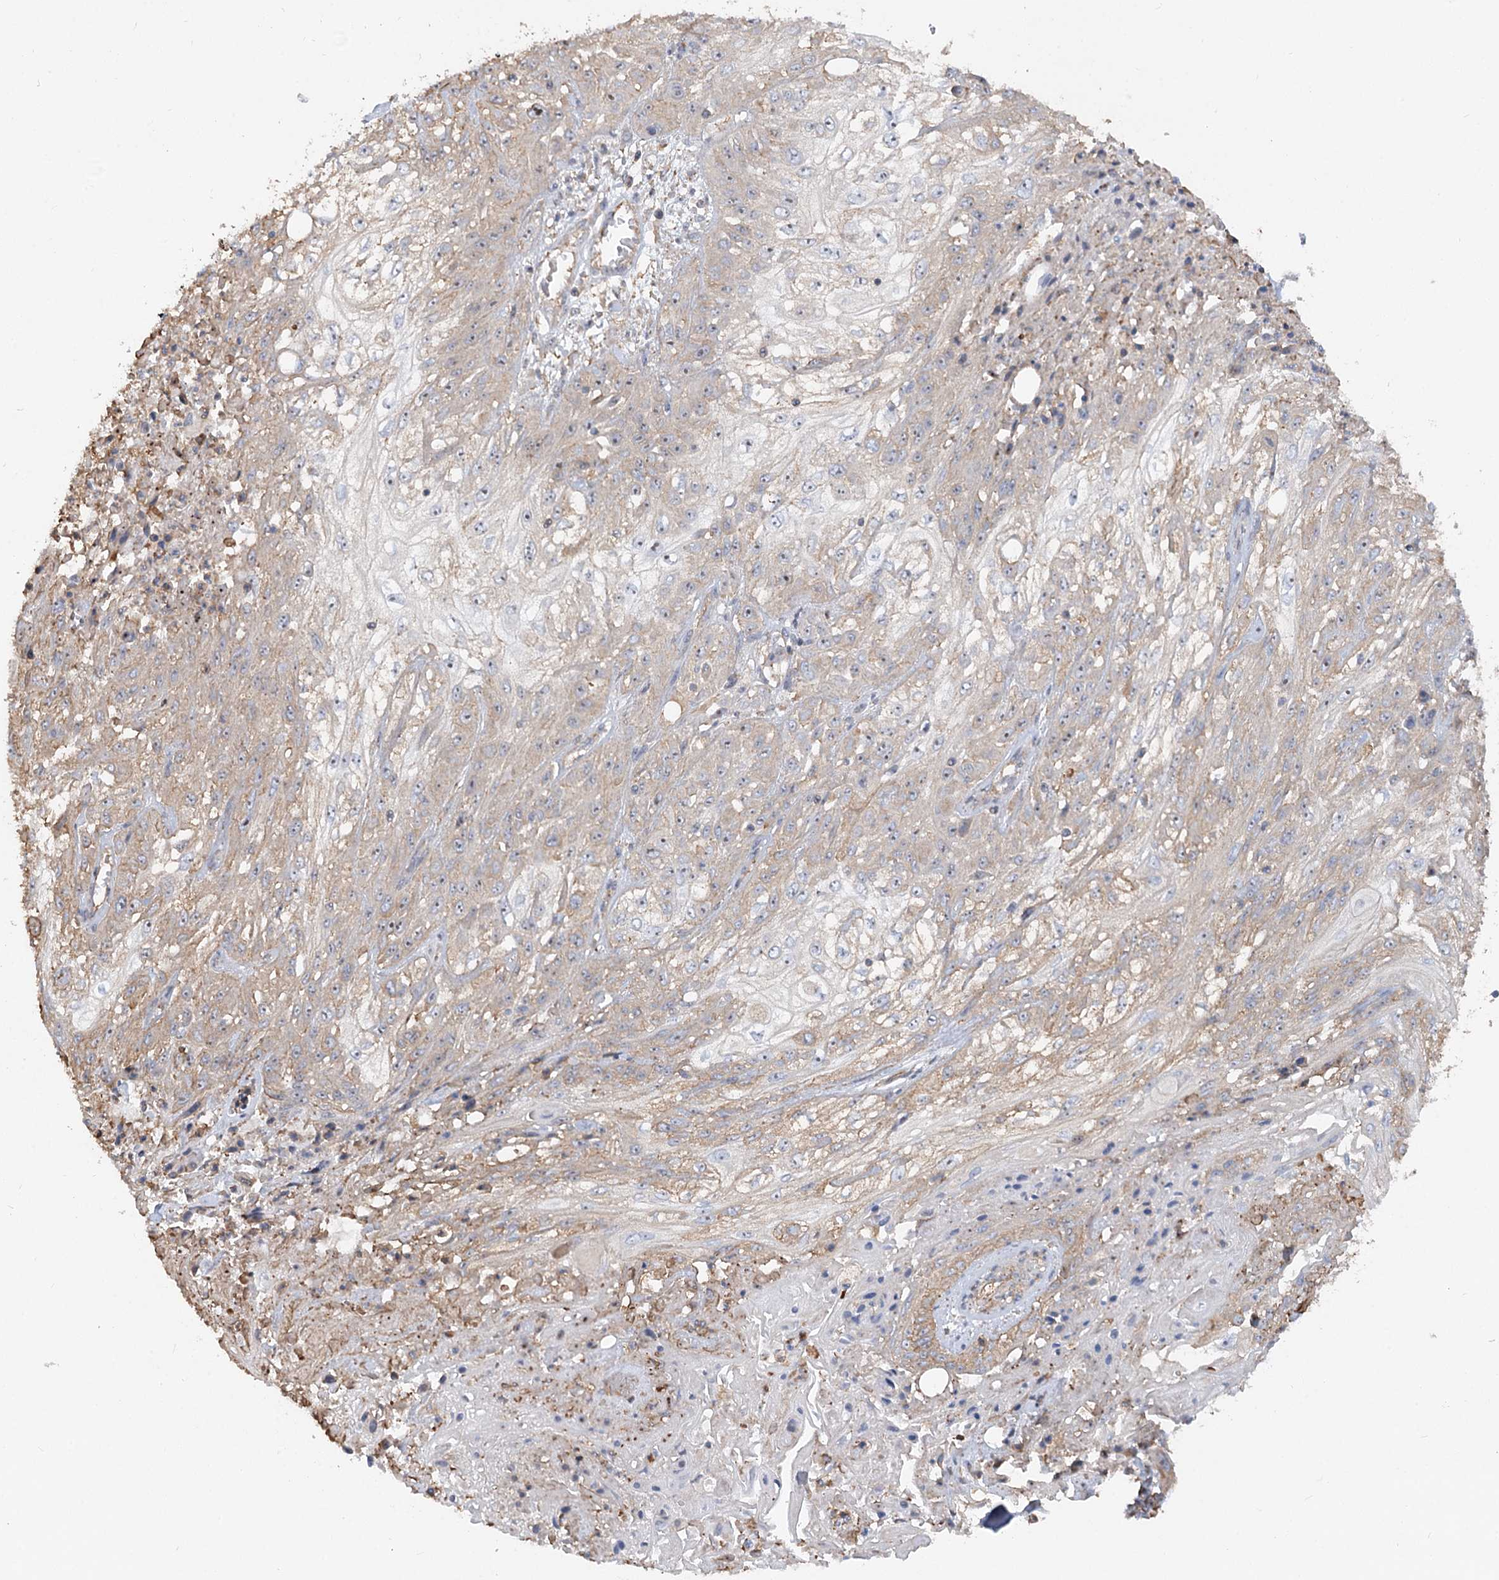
{"staining": {"intensity": "weak", "quantity": "<25%", "location": "cytoplasmic/membranous"}, "tissue": "skin cancer", "cell_type": "Tumor cells", "image_type": "cancer", "snomed": [{"axis": "morphology", "description": "Squamous cell carcinoma, NOS"}, {"axis": "morphology", "description": "Squamous cell carcinoma, metastatic, NOS"}, {"axis": "topography", "description": "Skin"}, {"axis": "topography", "description": "Lymph node"}], "caption": "Protein analysis of skin cancer (metastatic squamous cell carcinoma) demonstrates no significant staining in tumor cells. (IHC, brightfield microscopy, high magnification).", "gene": "WDR36", "patient": {"sex": "male", "age": 75}}